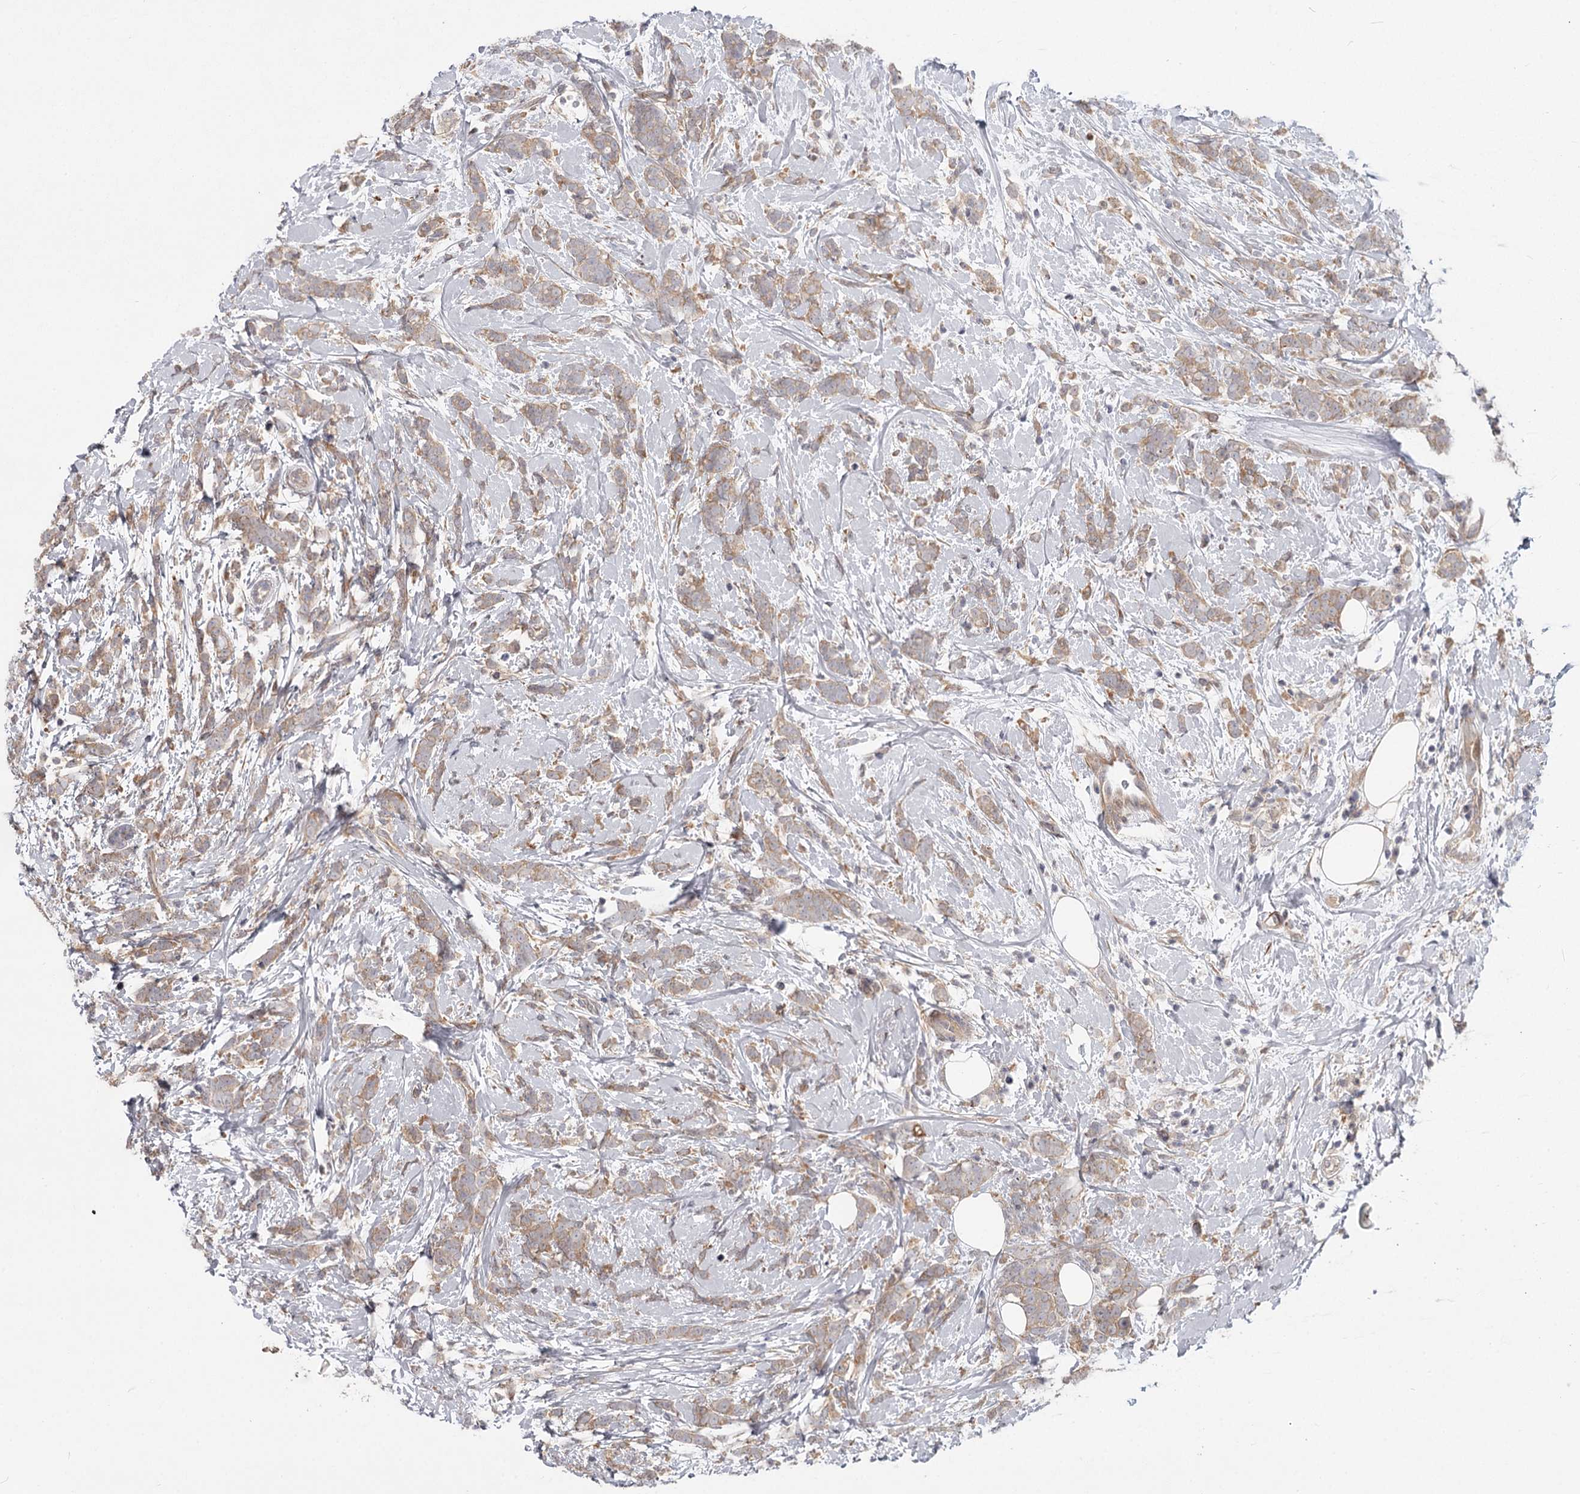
{"staining": {"intensity": "moderate", "quantity": "<25%", "location": "cytoplasmic/membranous"}, "tissue": "breast cancer", "cell_type": "Tumor cells", "image_type": "cancer", "snomed": [{"axis": "morphology", "description": "Lobular carcinoma"}, {"axis": "topography", "description": "Breast"}], "caption": "Moderate cytoplasmic/membranous expression is present in about <25% of tumor cells in lobular carcinoma (breast).", "gene": "CCNG2", "patient": {"sex": "female", "age": 58}}